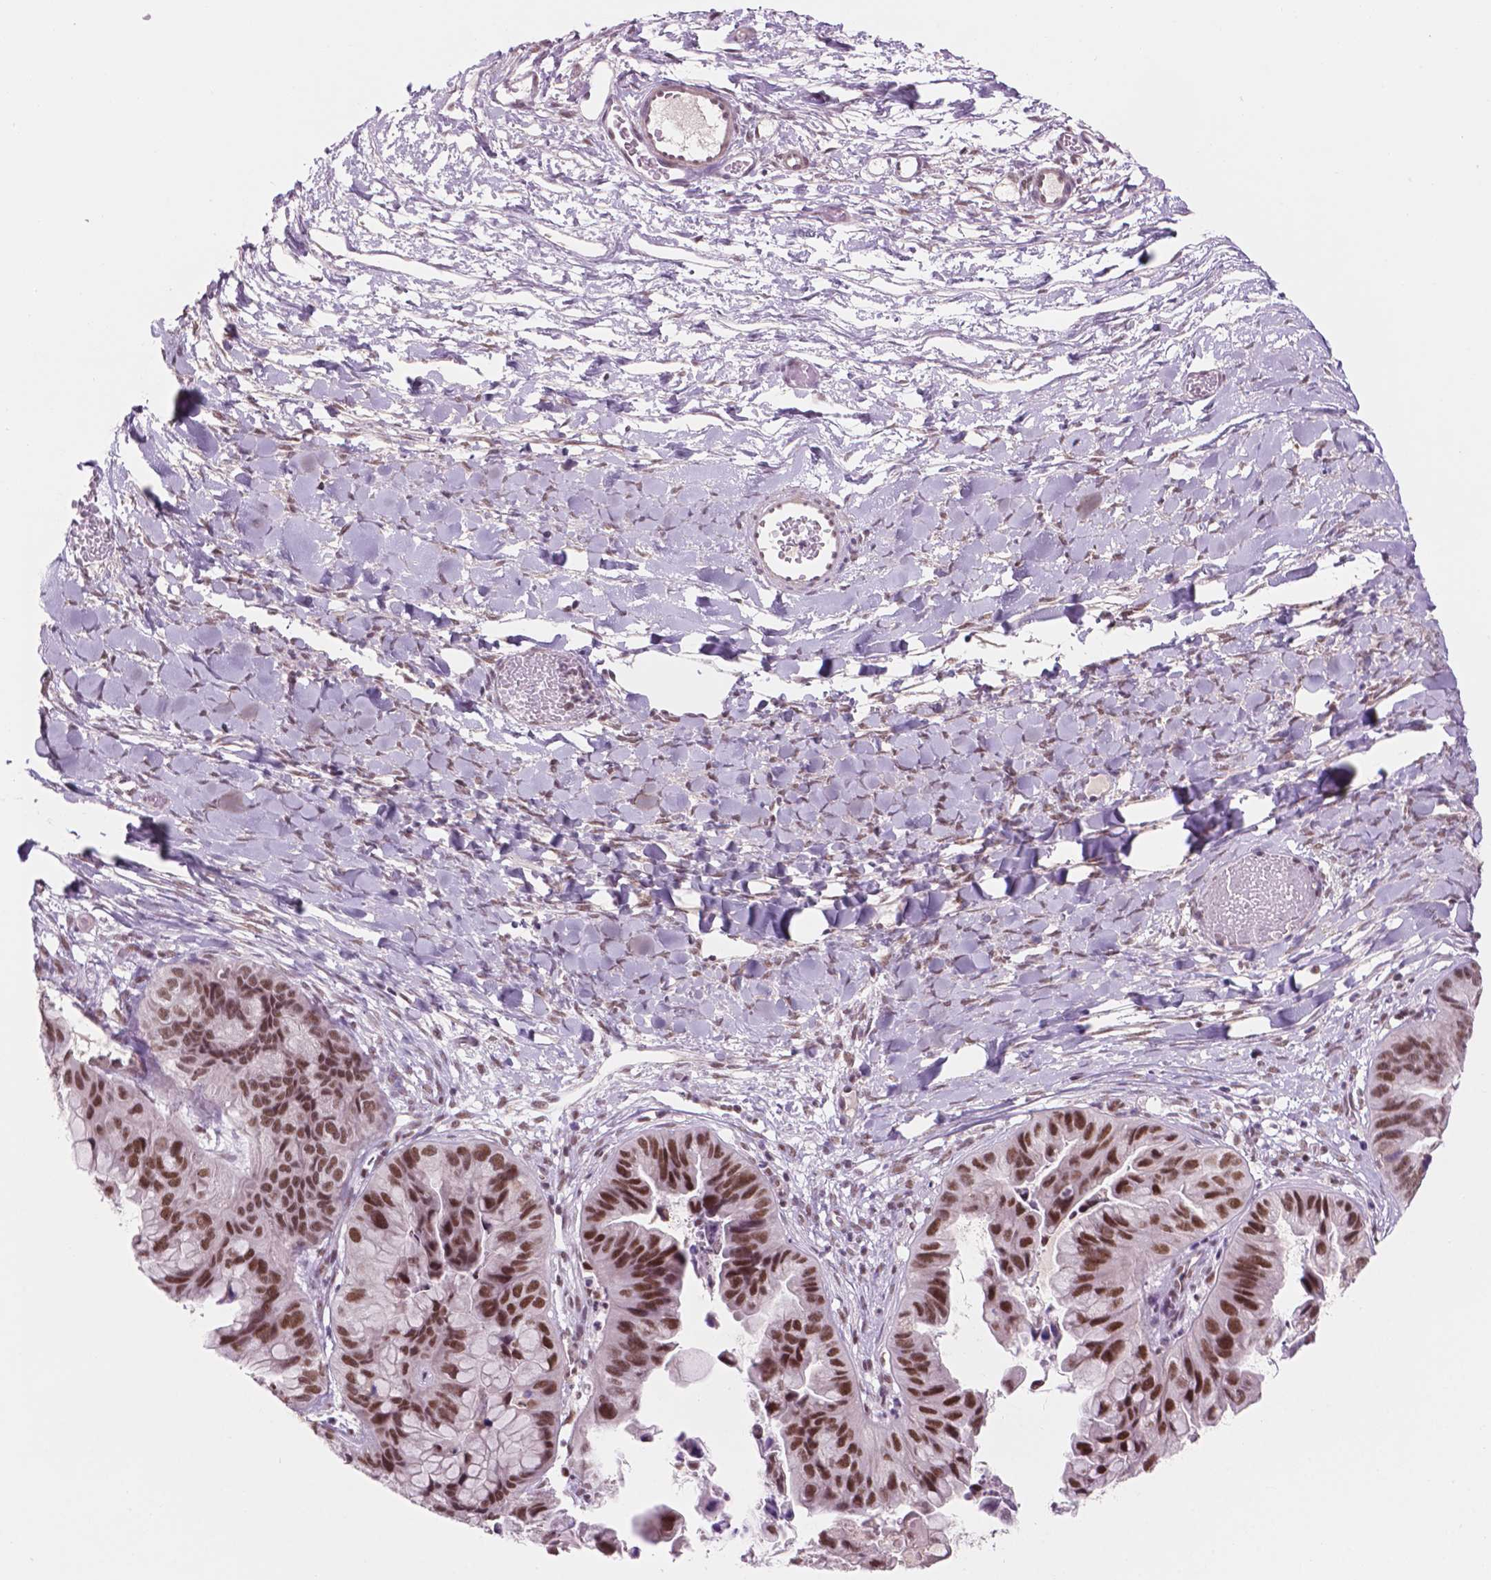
{"staining": {"intensity": "moderate", "quantity": ">75%", "location": "nuclear"}, "tissue": "ovarian cancer", "cell_type": "Tumor cells", "image_type": "cancer", "snomed": [{"axis": "morphology", "description": "Cystadenocarcinoma, mucinous, NOS"}, {"axis": "topography", "description": "Ovary"}], "caption": "Immunohistochemistry staining of mucinous cystadenocarcinoma (ovarian), which shows medium levels of moderate nuclear expression in about >75% of tumor cells indicating moderate nuclear protein positivity. The staining was performed using DAB (3,3'-diaminobenzidine) (brown) for protein detection and nuclei were counterstained in hematoxylin (blue).", "gene": "CTR9", "patient": {"sex": "female", "age": 76}}